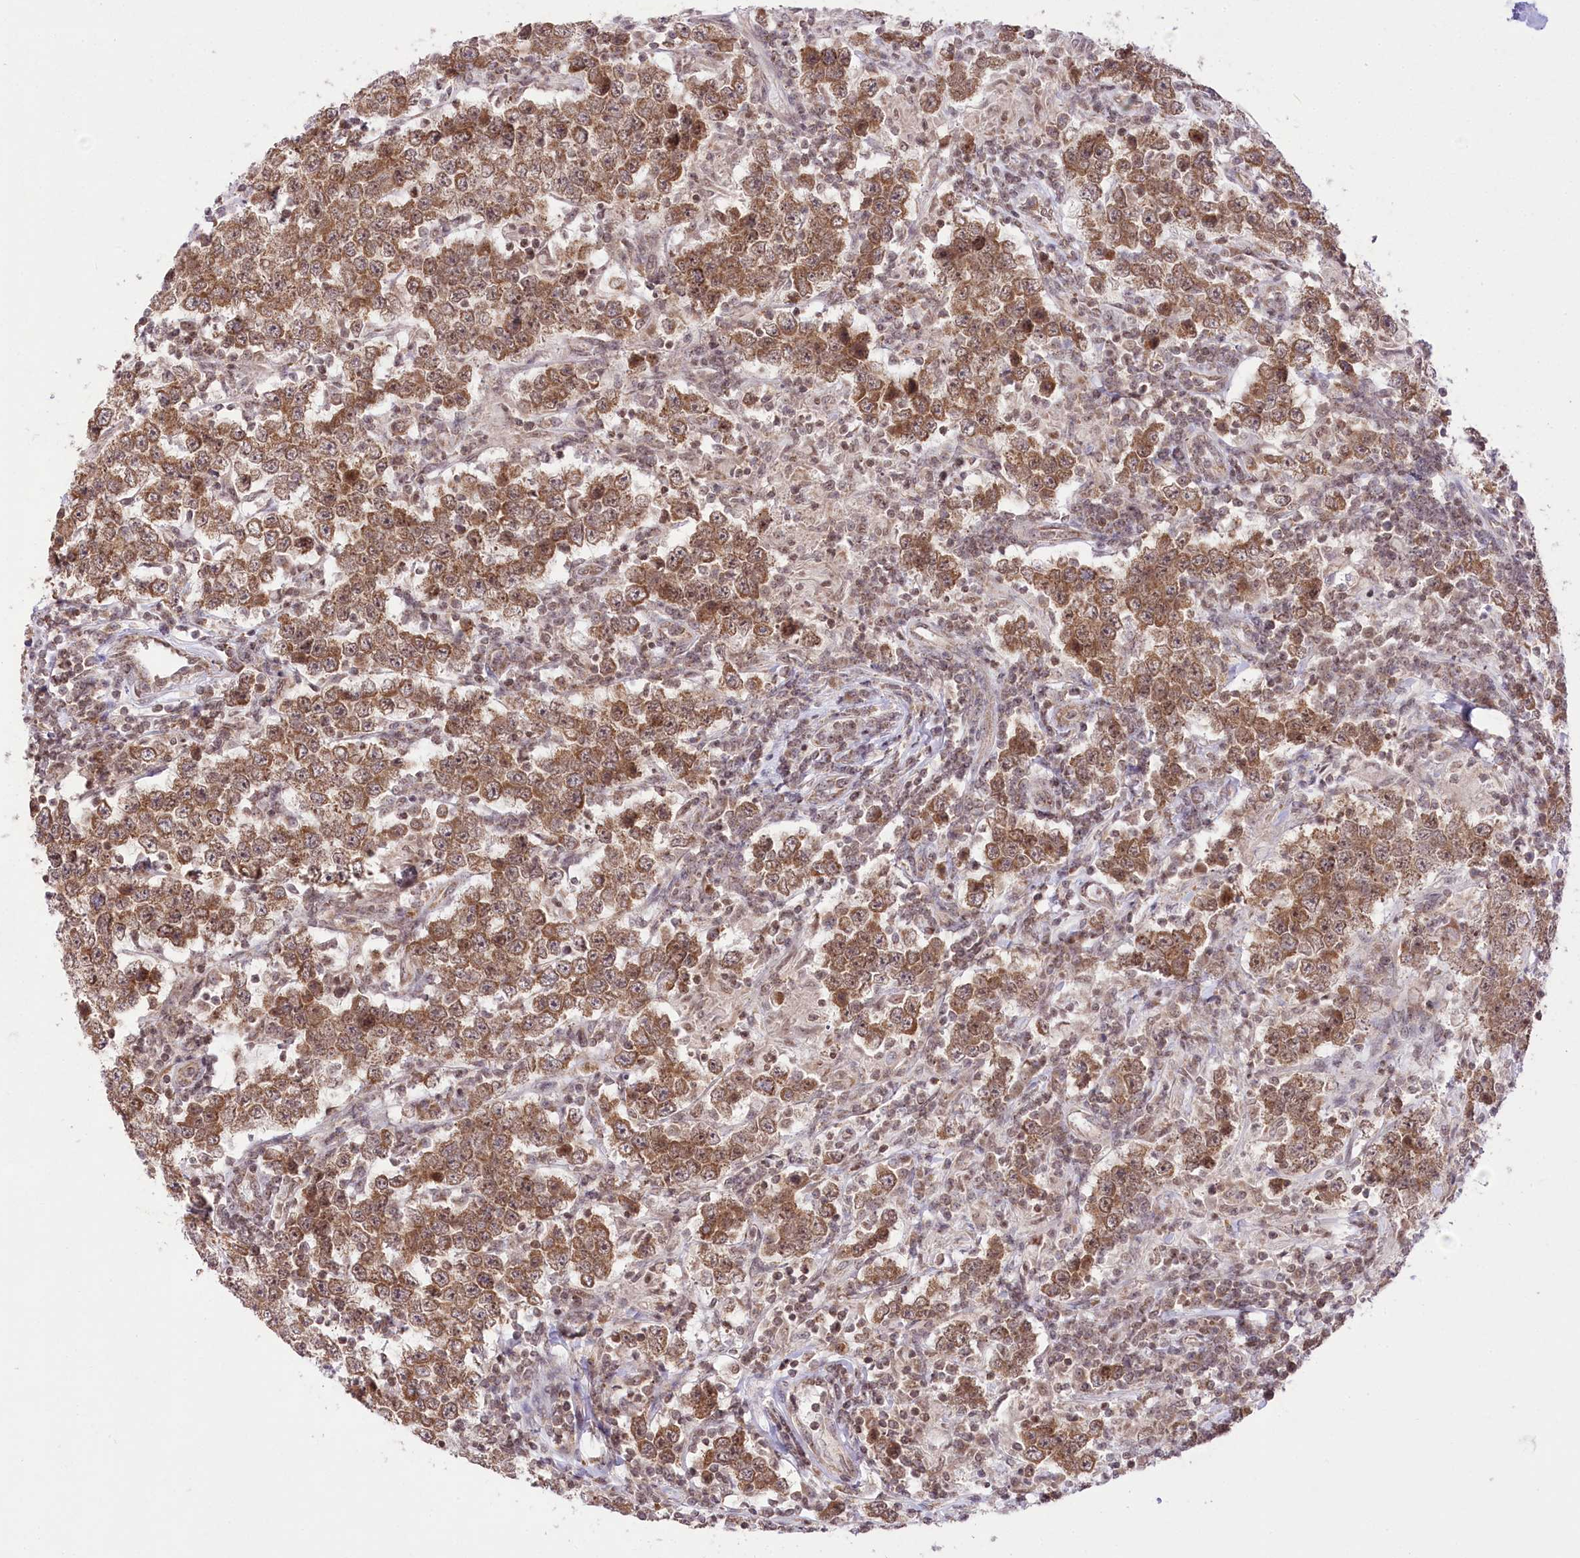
{"staining": {"intensity": "moderate", "quantity": ">75%", "location": "cytoplasmic/membranous"}, "tissue": "testis cancer", "cell_type": "Tumor cells", "image_type": "cancer", "snomed": [{"axis": "morphology", "description": "Normal tissue, NOS"}, {"axis": "morphology", "description": "Urothelial carcinoma, High grade"}, {"axis": "morphology", "description": "Seminoma, NOS"}, {"axis": "morphology", "description": "Carcinoma, Embryonal, NOS"}, {"axis": "topography", "description": "Urinary bladder"}, {"axis": "topography", "description": "Testis"}], "caption": "The histopathology image reveals staining of testis cancer (high-grade urothelial carcinoma), revealing moderate cytoplasmic/membranous protein positivity (brown color) within tumor cells.", "gene": "ZMAT2", "patient": {"sex": "male", "age": 41}}